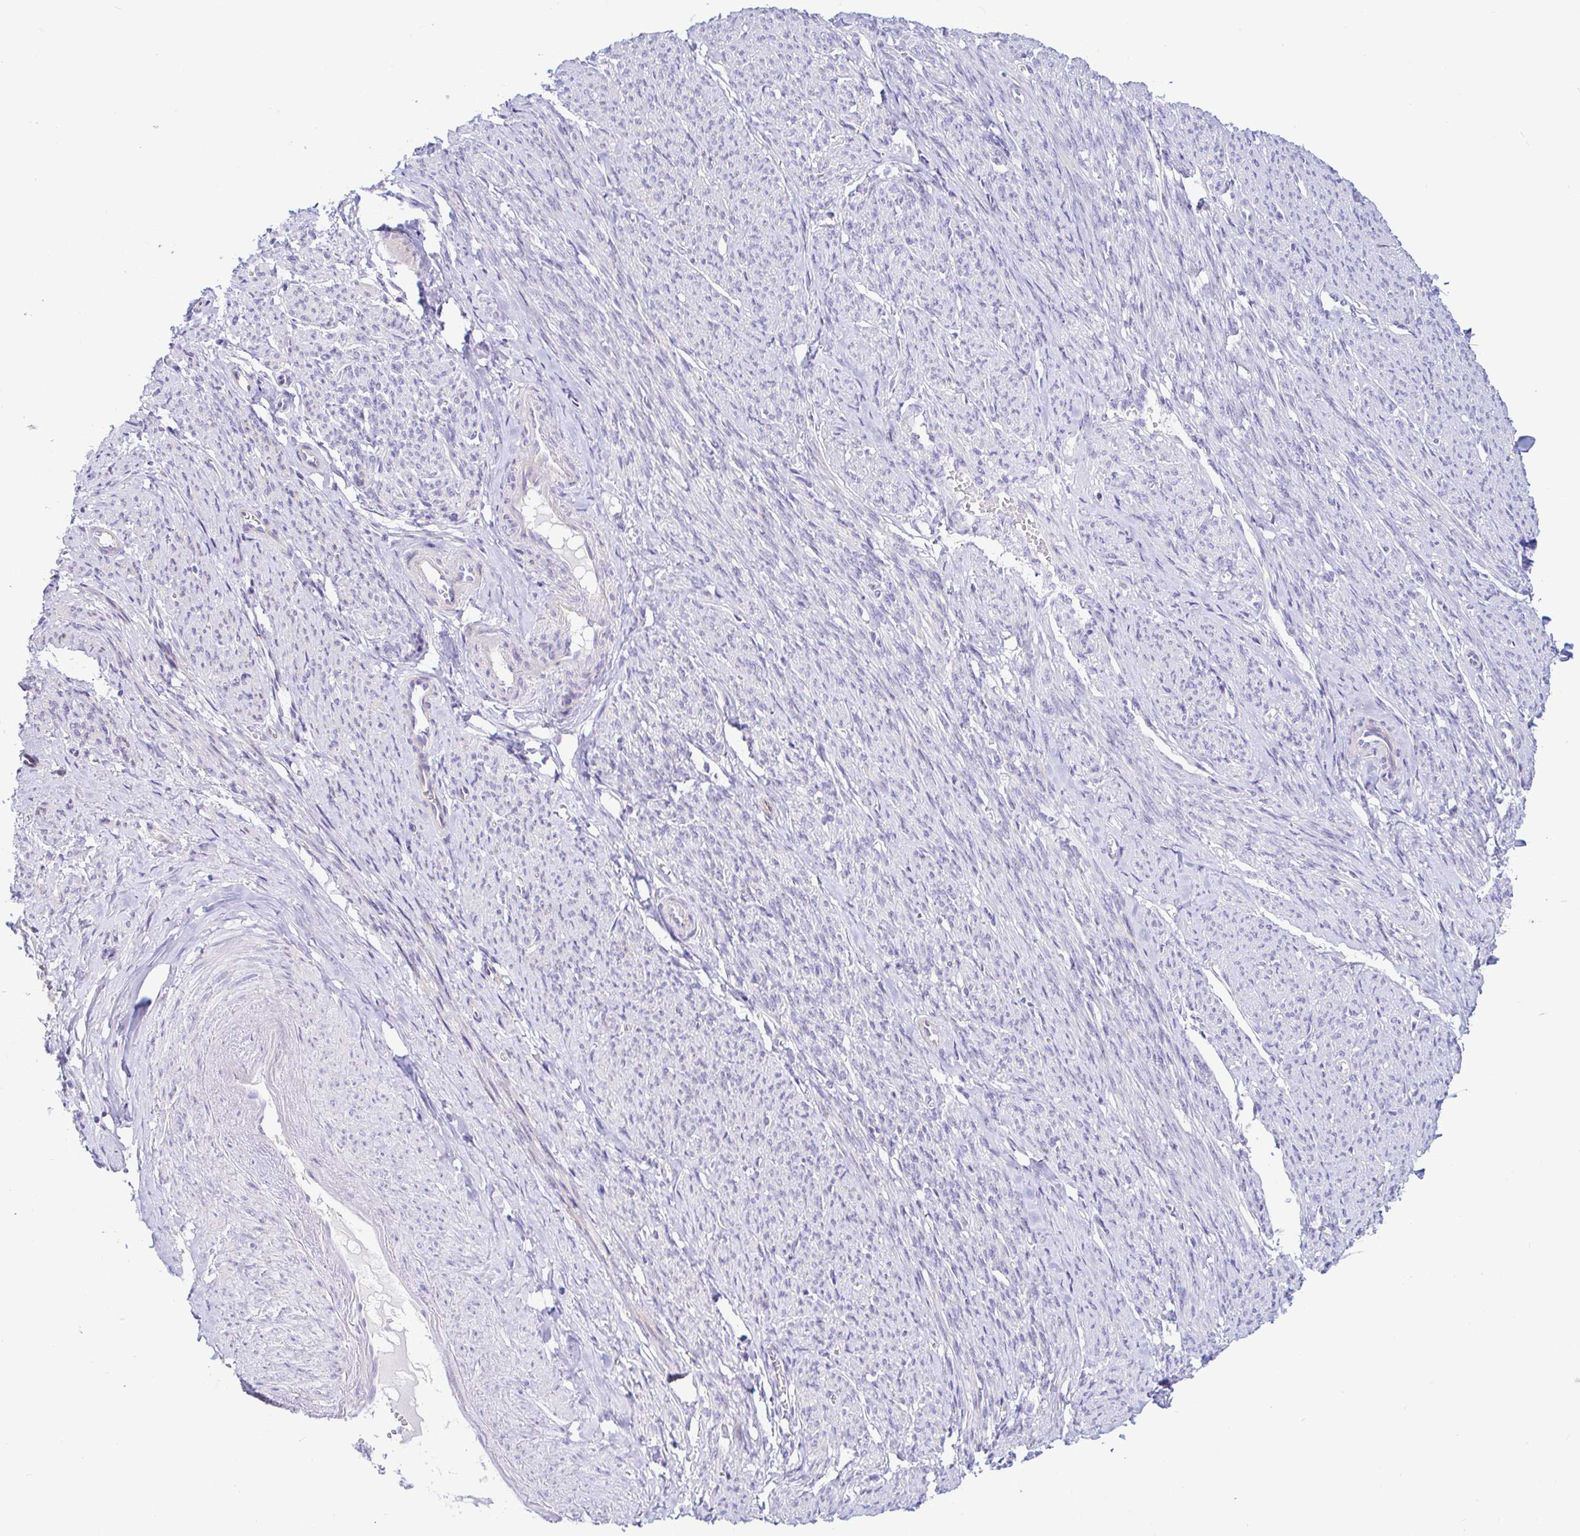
{"staining": {"intensity": "negative", "quantity": "none", "location": "none"}, "tissue": "smooth muscle", "cell_type": "Smooth muscle cells", "image_type": "normal", "snomed": [{"axis": "morphology", "description": "Normal tissue, NOS"}, {"axis": "topography", "description": "Smooth muscle"}], "caption": "This is an IHC histopathology image of normal smooth muscle. There is no positivity in smooth muscle cells.", "gene": "PINLYP", "patient": {"sex": "female", "age": 65}}